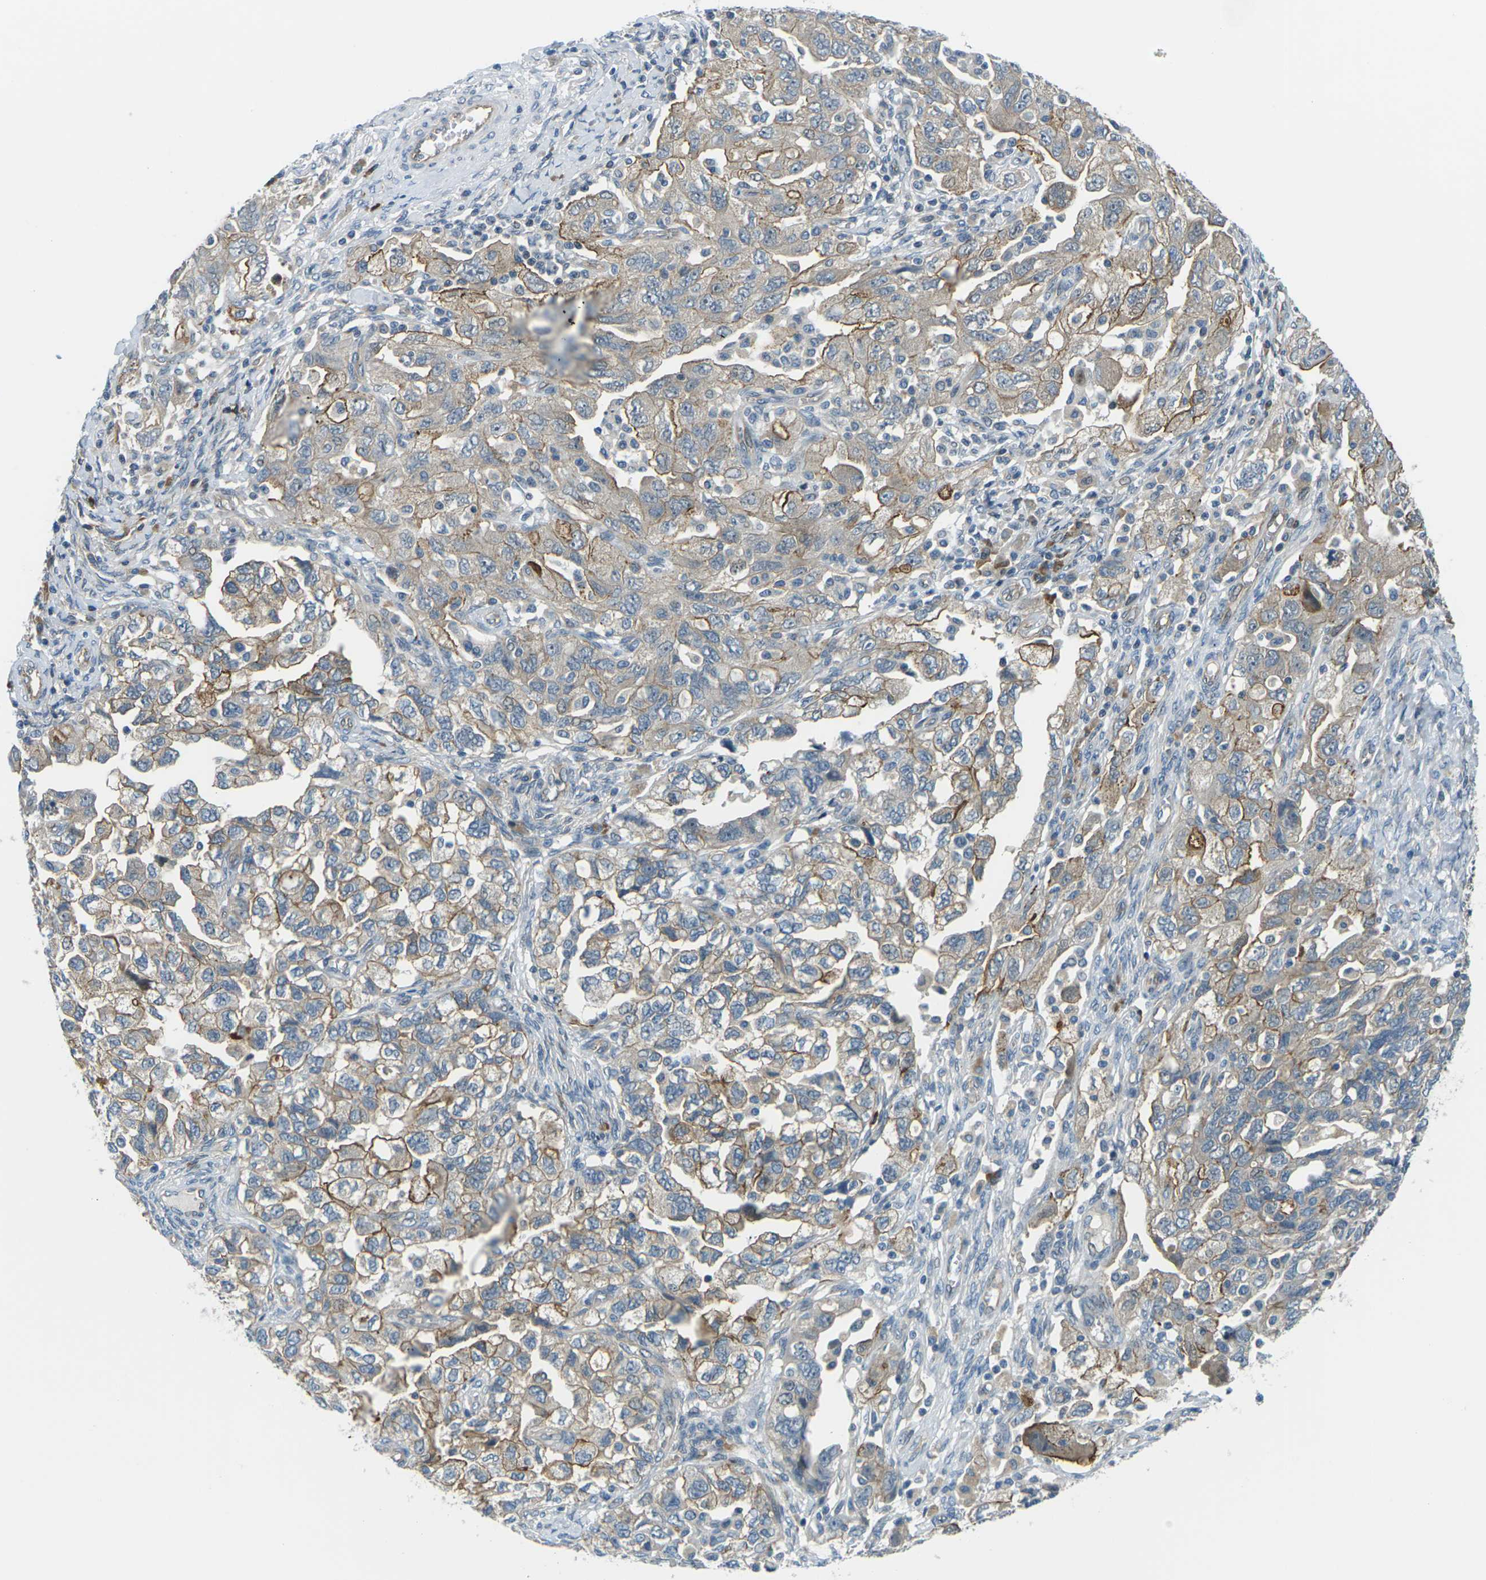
{"staining": {"intensity": "moderate", "quantity": ">75%", "location": "cytoplasmic/membranous"}, "tissue": "ovarian cancer", "cell_type": "Tumor cells", "image_type": "cancer", "snomed": [{"axis": "morphology", "description": "Carcinoma, NOS"}, {"axis": "morphology", "description": "Cystadenocarcinoma, serous, NOS"}, {"axis": "topography", "description": "Ovary"}], "caption": "The image demonstrates immunohistochemical staining of ovarian cancer (serous cystadenocarcinoma). There is moderate cytoplasmic/membranous staining is appreciated in about >75% of tumor cells.", "gene": "SLC13A3", "patient": {"sex": "female", "age": 69}}